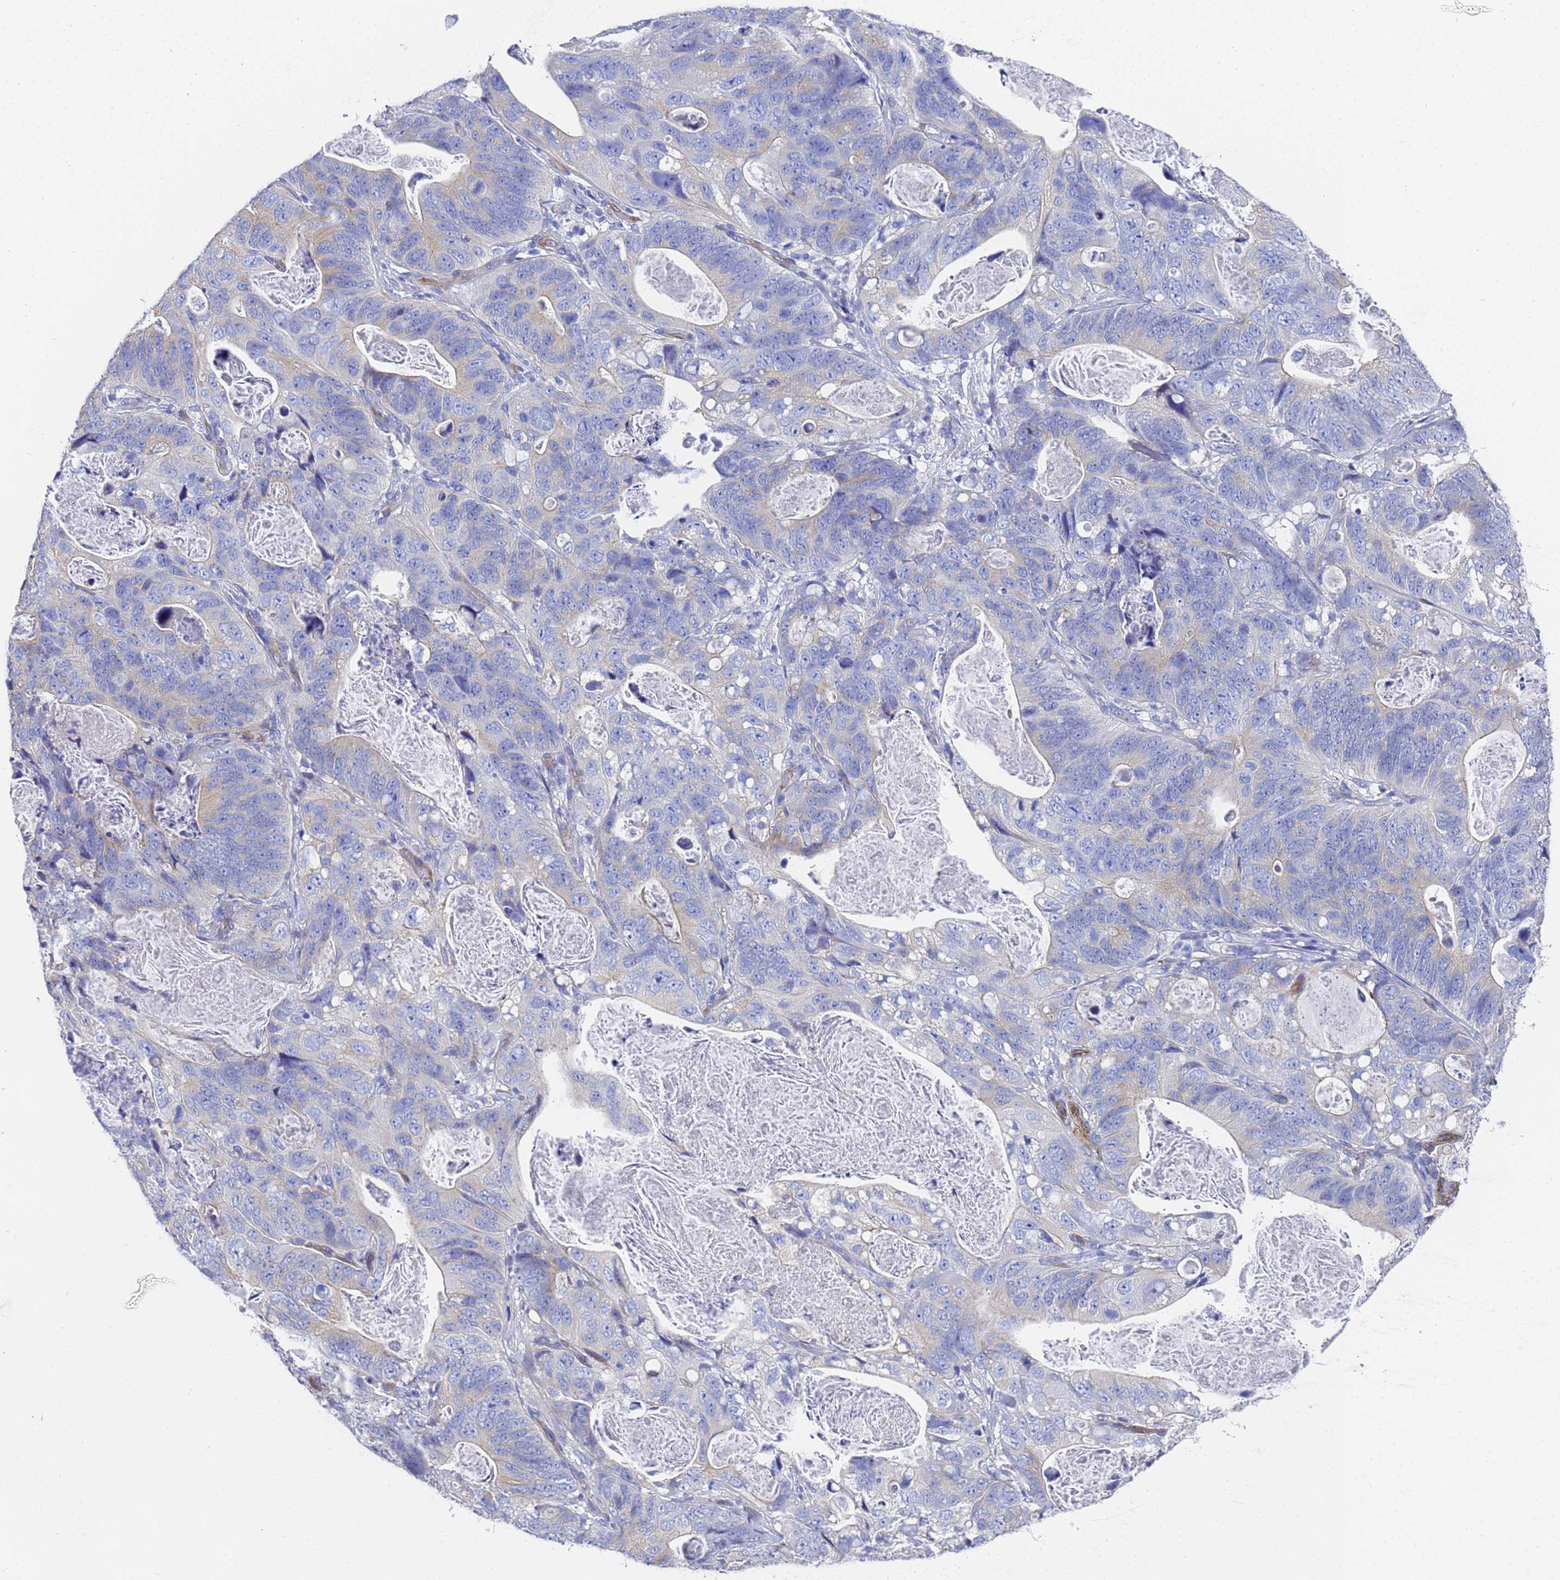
{"staining": {"intensity": "weak", "quantity": "<25%", "location": "cytoplasmic/membranous"}, "tissue": "stomach cancer", "cell_type": "Tumor cells", "image_type": "cancer", "snomed": [{"axis": "morphology", "description": "Normal tissue, NOS"}, {"axis": "morphology", "description": "Adenocarcinoma, NOS"}, {"axis": "topography", "description": "Stomach"}], "caption": "A high-resolution photomicrograph shows immunohistochemistry staining of stomach cancer (adenocarcinoma), which demonstrates no significant staining in tumor cells.", "gene": "TUBB1", "patient": {"sex": "female", "age": 89}}